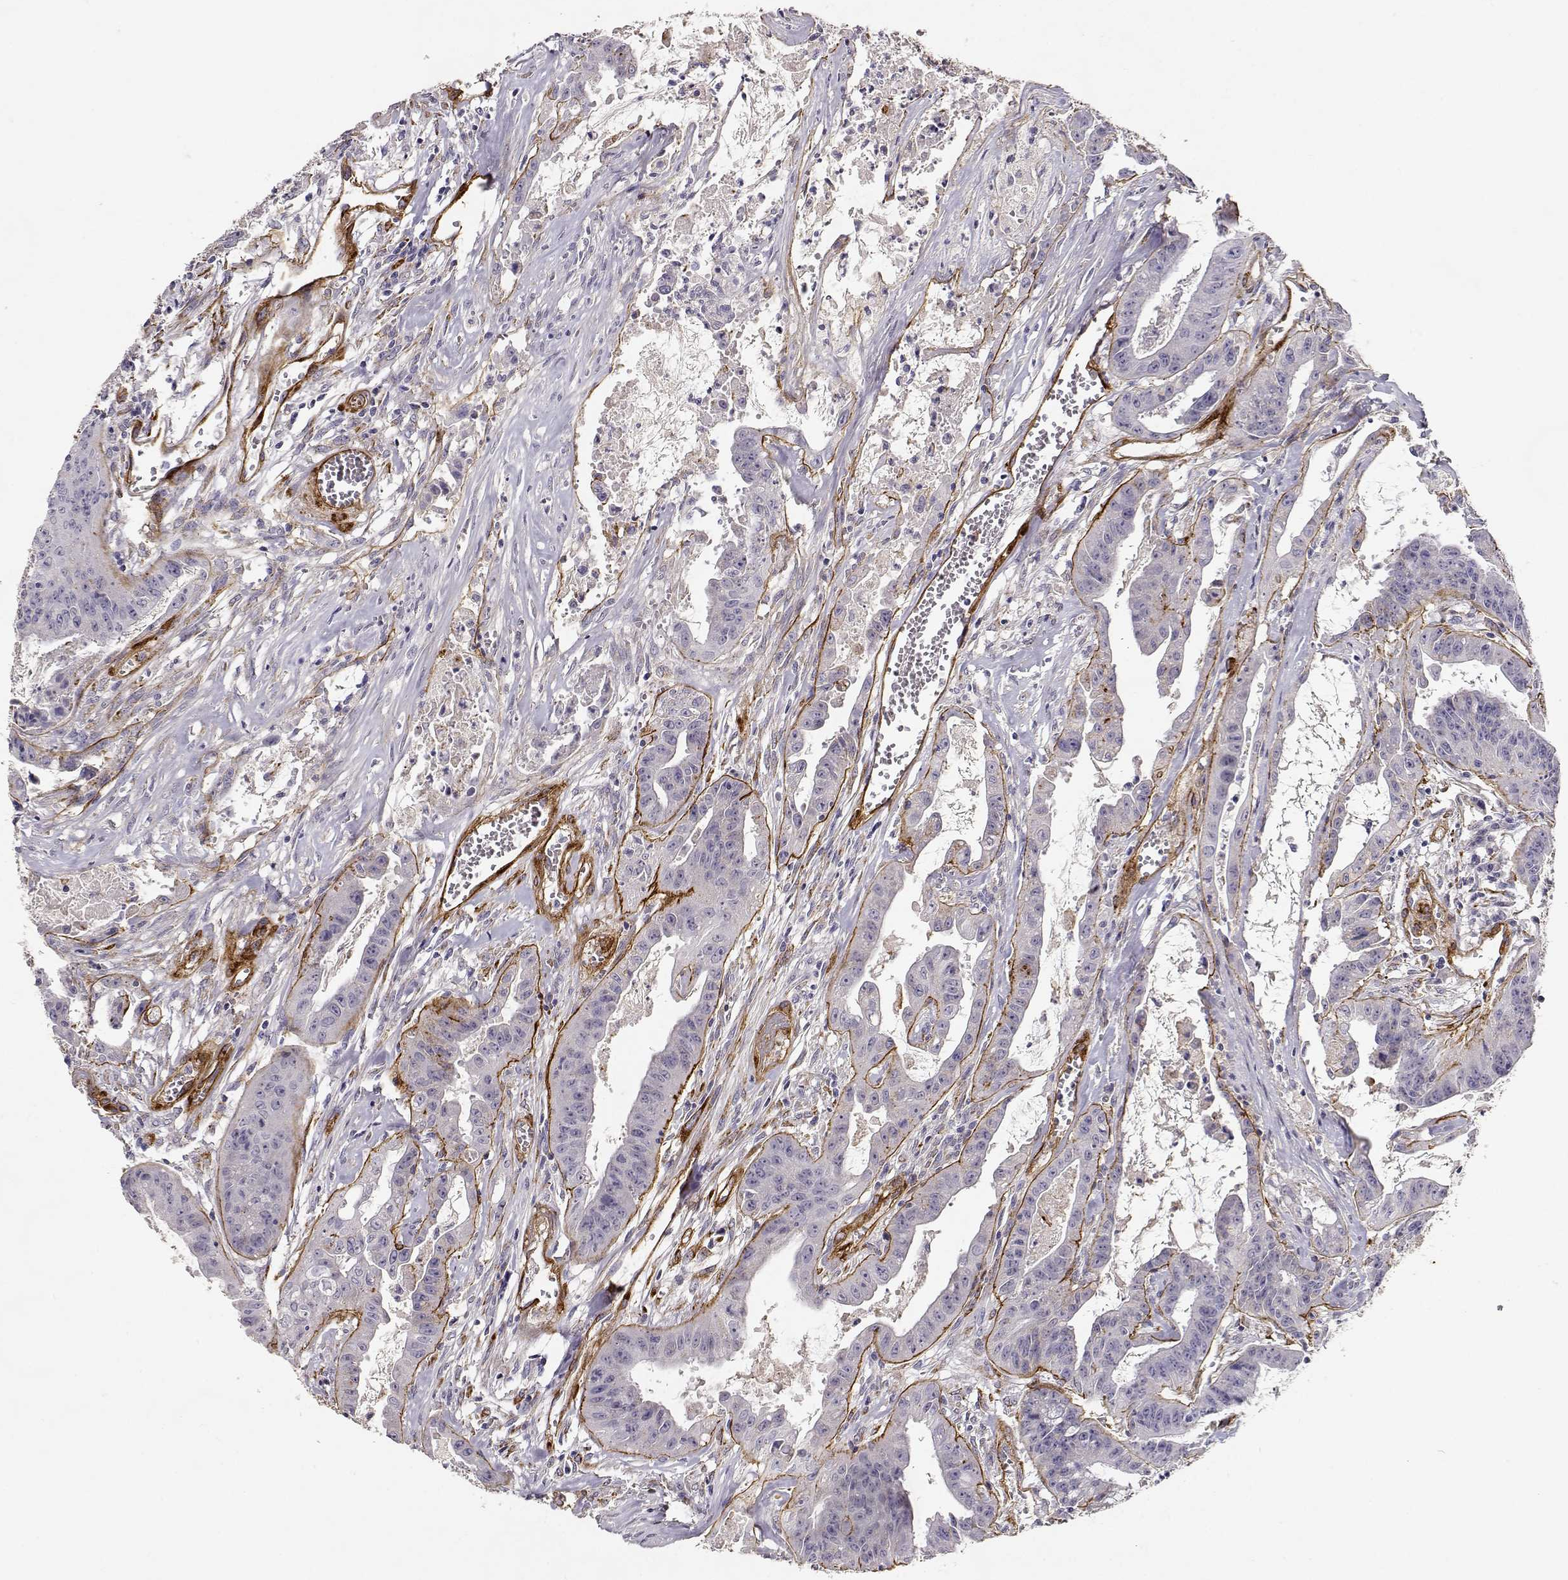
{"staining": {"intensity": "negative", "quantity": "none", "location": "none"}, "tissue": "colorectal cancer", "cell_type": "Tumor cells", "image_type": "cancer", "snomed": [{"axis": "morphology", "description": "Adenocarcinoma, NOS"}, {"axis": "topography", "description": "Colon"}], "caption": "Immunohistochemistry photomicrograph of neoplastic tissue: colorectal cancer (adenocarcinoma) stained with DAB (3,3'-diaminobenzidine) shows no significant protein positivity in tumor cells. The staining is performed using DAB brown chromogen with nuclei counter-stained in using hematoxylin.", "gene": "LAMC1", "patient": {"sex": "male", "age": 33}}